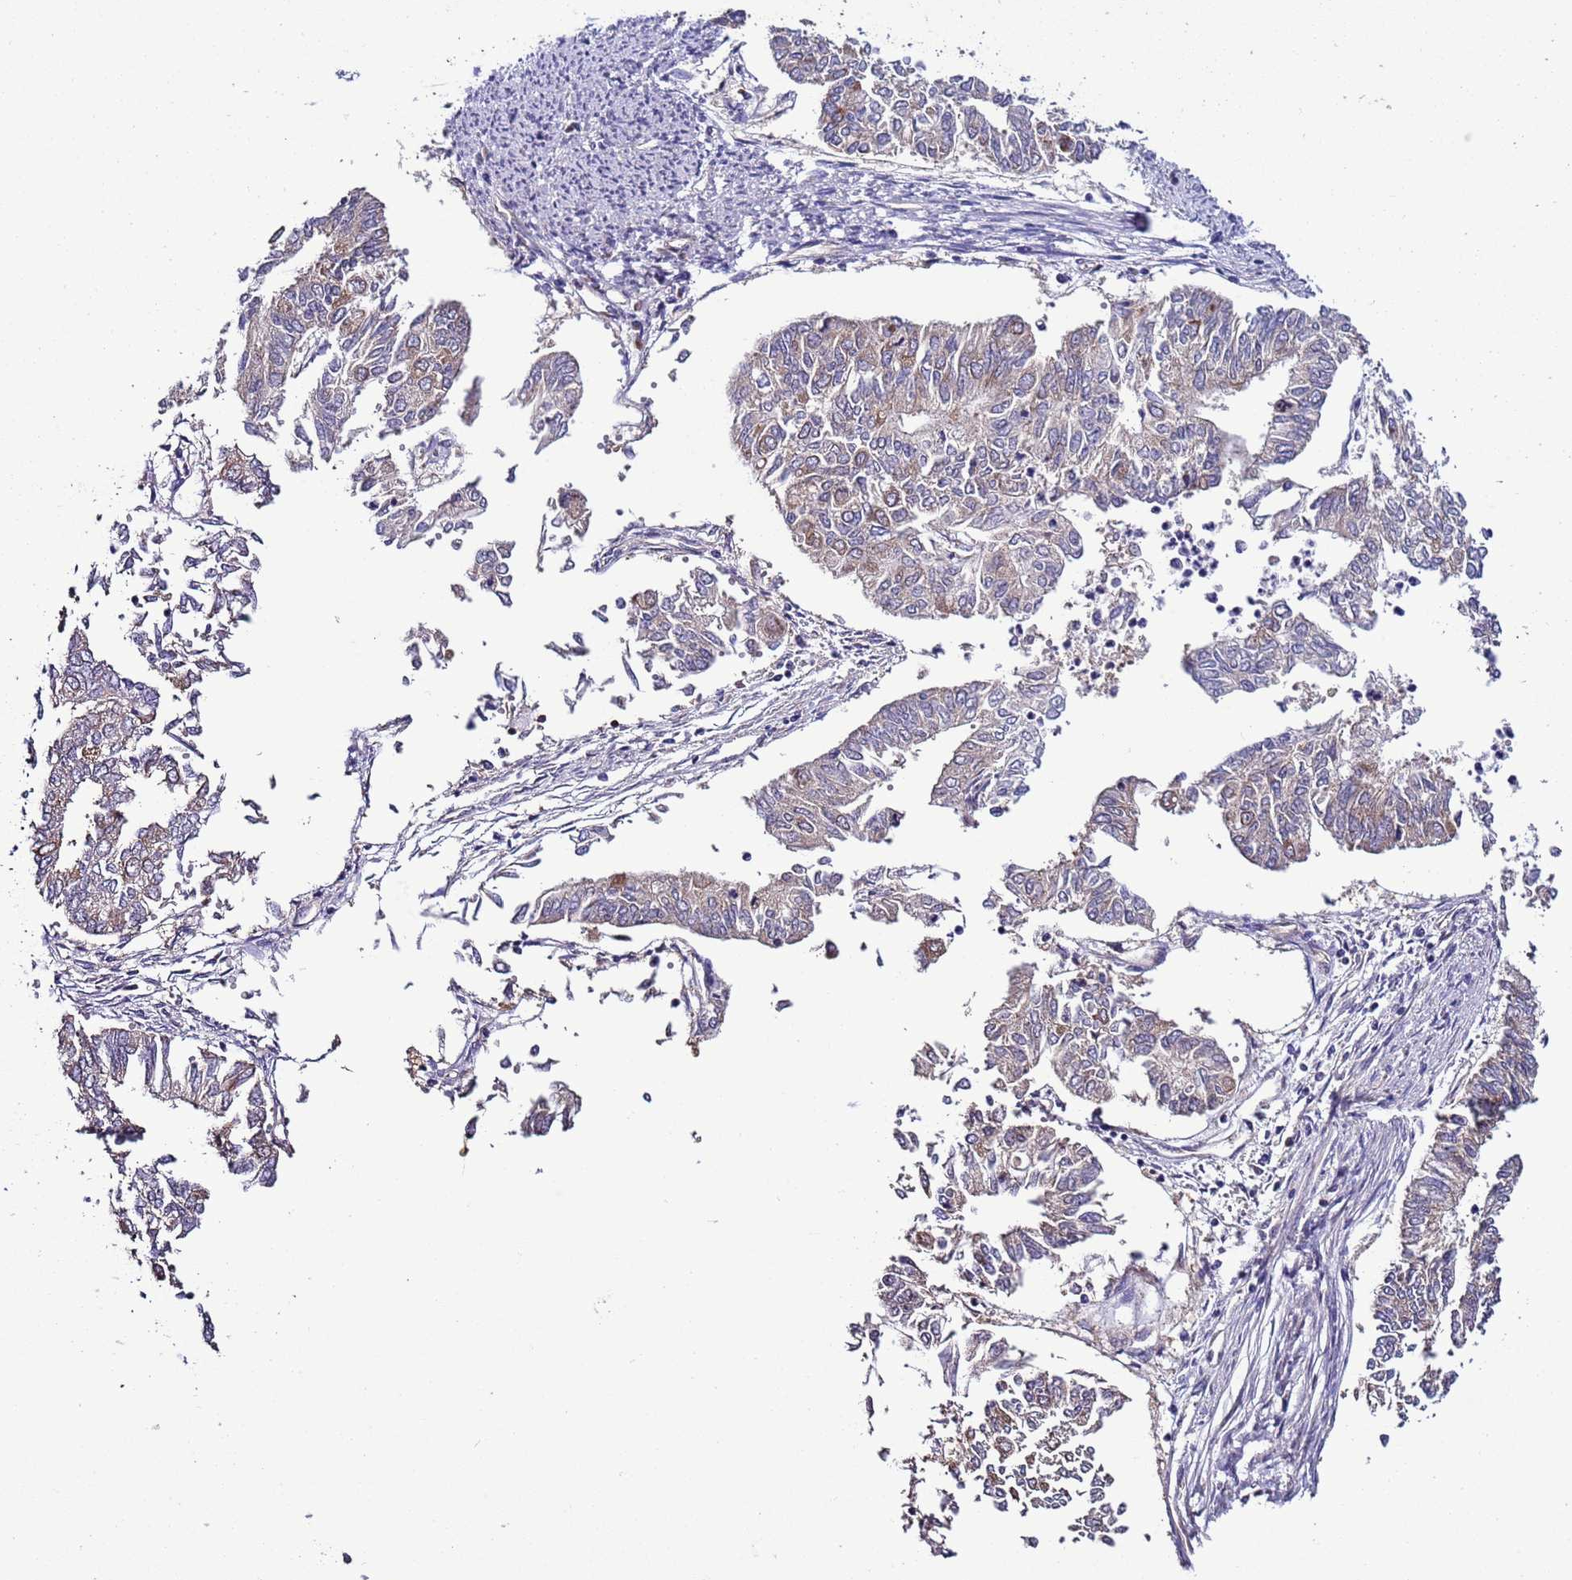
{"staining": {"intensity": "weak", "quantity": "<25%", "location": "cytoplasmic/membranous"}, "tissue": "endometrial cancer", "cell_type": "Tumor cells", "image_type": "cancer", "snomed": [{"axis": "morphology", "description": "Adenocarcinoma, NOS"}, {"axis": "topography", "description": "Endometrium"}], "caption": "High power microscopy image of an immunohistochemistry photomicrograph of endometrial cancer (adenocarcinoma), revealing no significant positivity in tumor cells. (DAB IHC with hematoxylin counter stain).", "gene": "AHI1", "patient": {"sex": "female", "age": 68}}